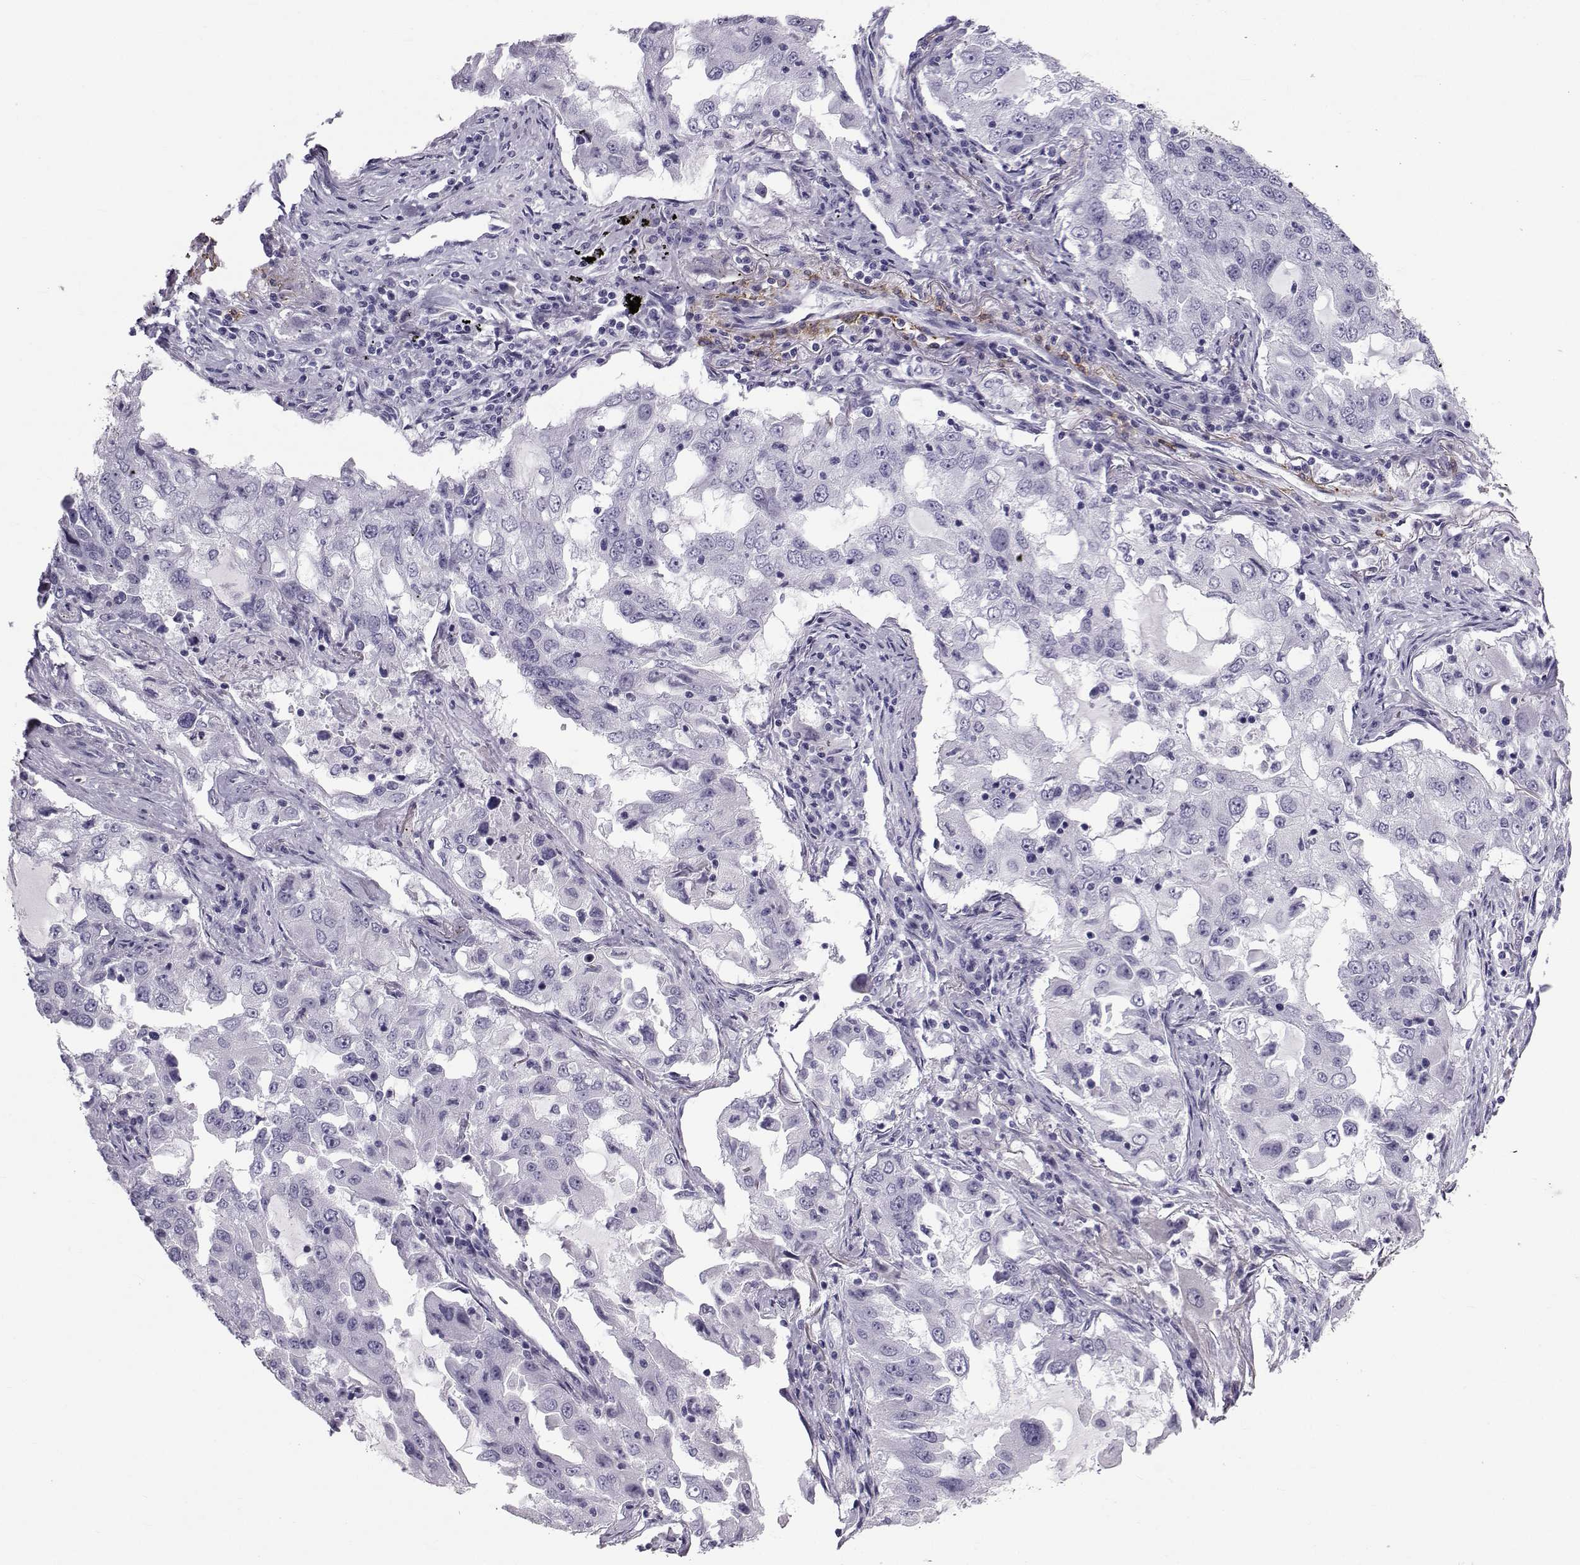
{"staining": {"intensity": "negative", "quantity": "none", "location": "none"}, "tissue": "lung cancer", "cell_type": "Tumor cells", "image_type": "cancer", "snomed": [{"axis": "morphology", "description": "Adenocarcinoma, NOS"}, {"axis": "topography", "description": "Lung"}], "caption": "Protein analysis of lung cancer (adenocarcinoma) demonstrates no significant positivity in tumor cells.", "gene": "SPANXD", "patient": {"sex": "female", "age": 61}}